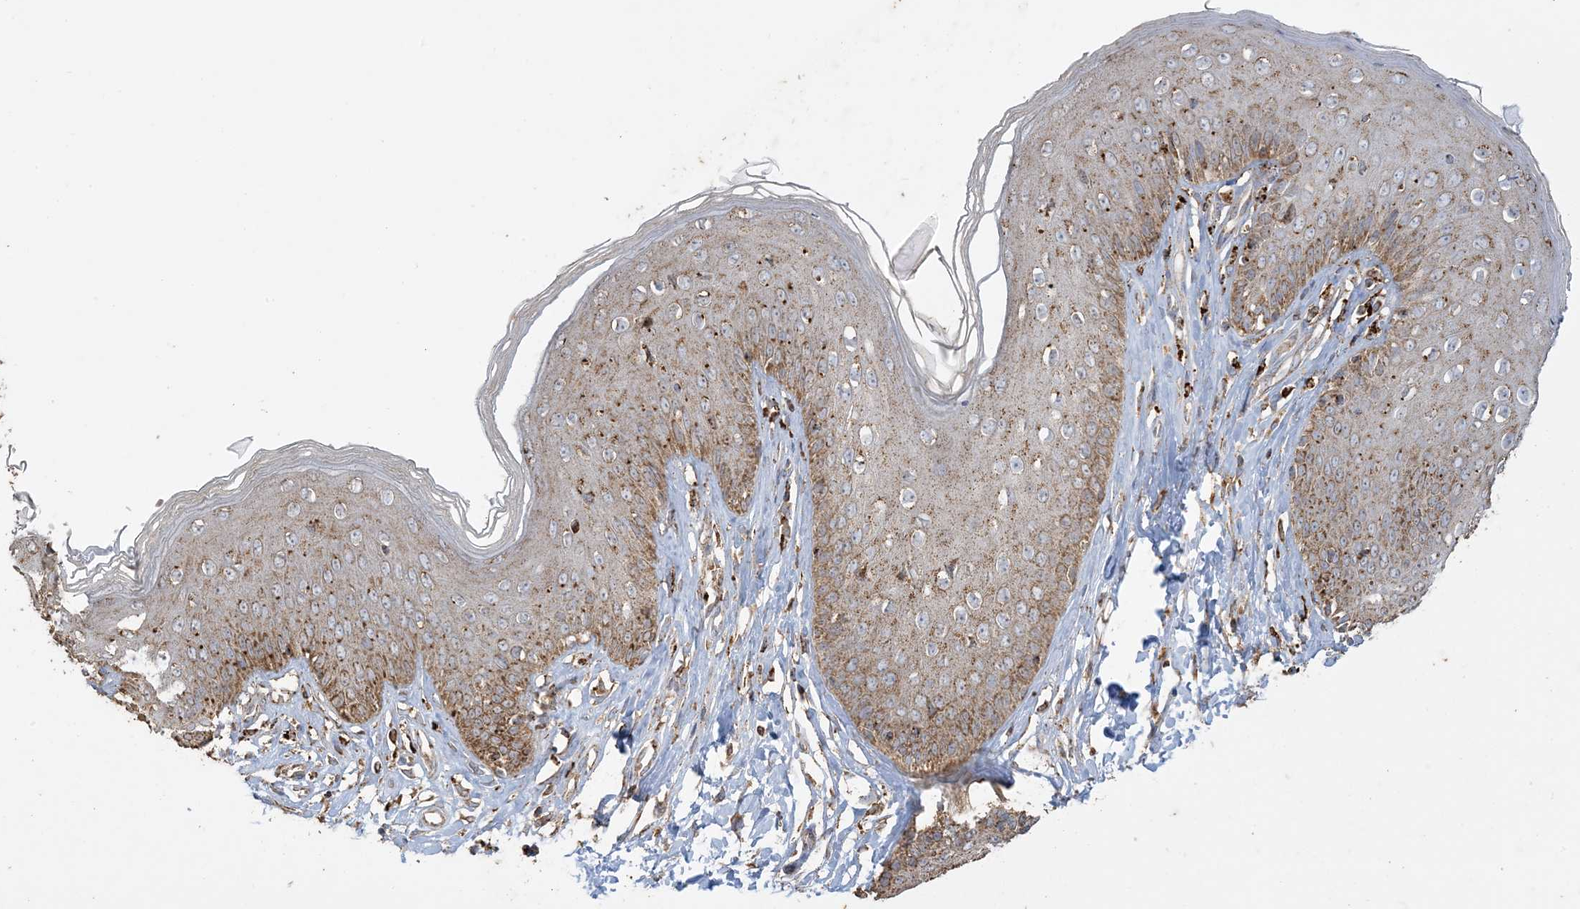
{"staining": {"intensity": "moderate", "quantity": ">75%", "location": "cytoplasmic/membranous"}, "tissue": "skin", "cell_type": "Epidermal cells", "image_type": "normal", "snomed": [{"axis": "morphology", "description": "Normal tissue, NOS"}, {"axis": "morphology", "description": "Squamous cell carcinoma, NOS"}, {"axis": "topography", "description": "Vulva"}], "caption": "Benign skin was stained to show a protein in brown. There is medium levels of moderate cytoplasmic/membranous expression in about >75% of epidermal cells.", "gene": "AGA", "patient": {"sex": "female", "age": 85}}